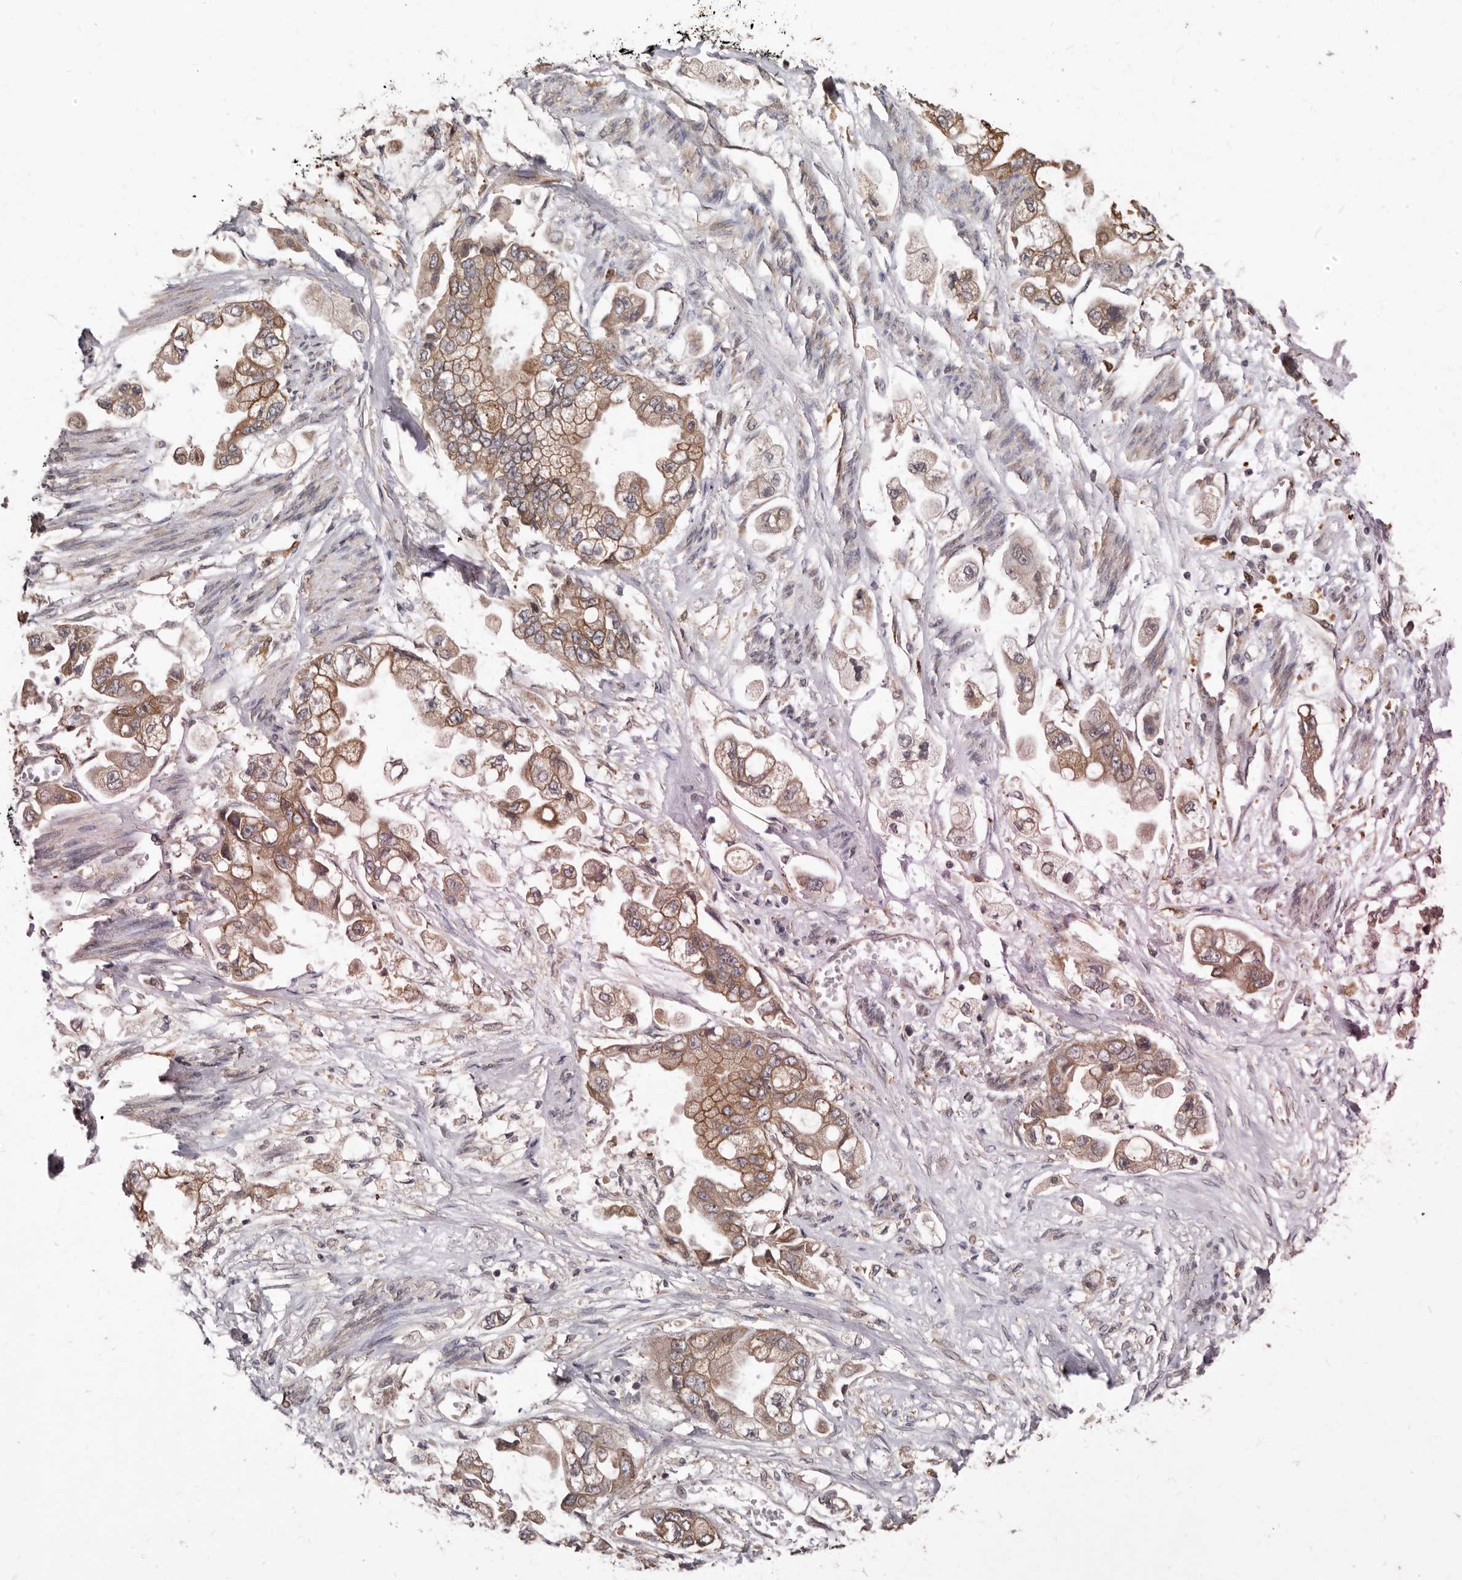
{"staining": {"intensity": "moderate", "quantity": ">75%", "location": "cytoplasmic/membranous"}, "tissue": "stomach cancer", "cell_type": "Tumor cells", "image_type": "cancer", "snomed": [{"axis": "morphology", "description": "Adenocarcinoma, NOS"}, {"axis": "topography", "description": "Stomach"}], "caption": "An IHC micrograph of tumor tissue is shown. Protein staining in brown highlights moderate cytoplasmic/membranous positivity in stomach cancer within tumor cells.", "gene": "RSPO2", "patient": {"sex": "male", "age": 62}}